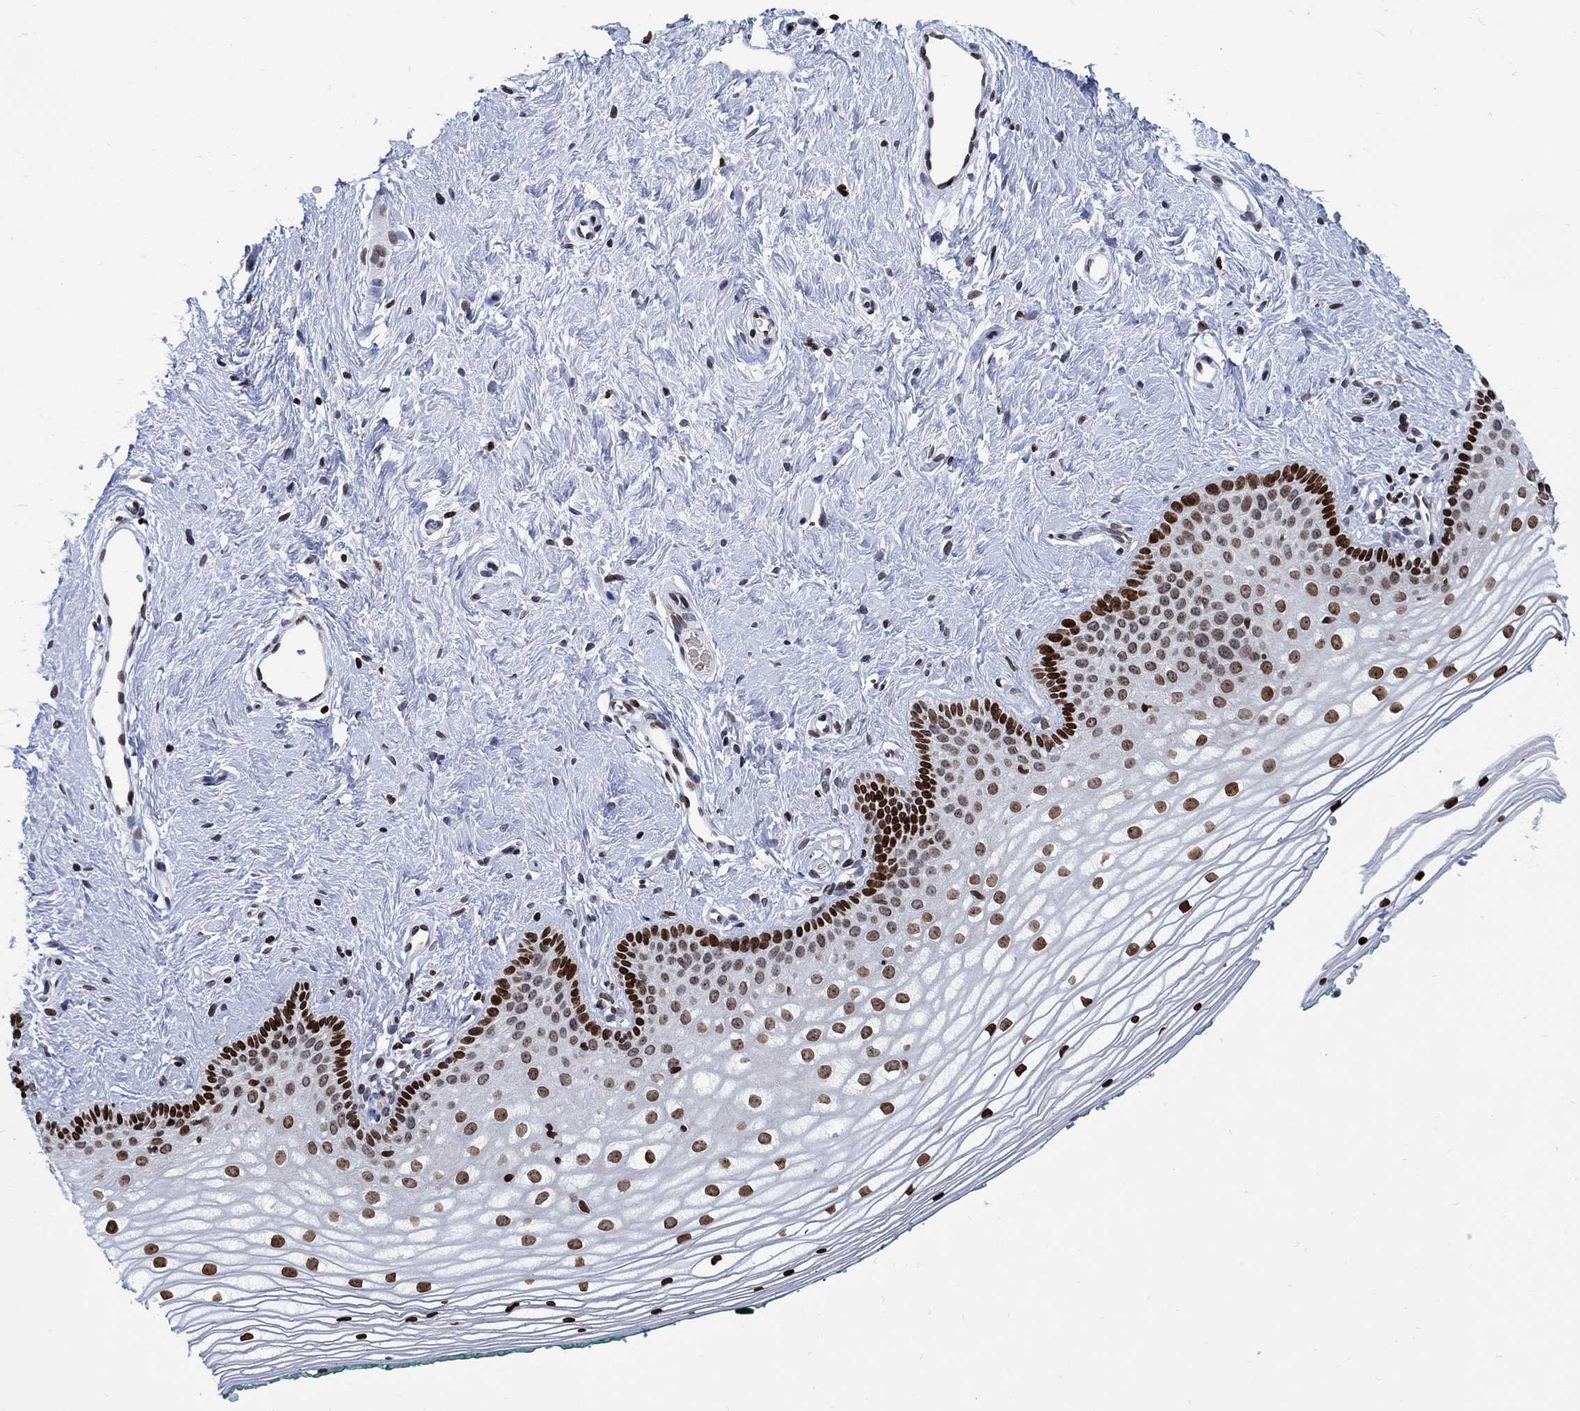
{"staining": {"intensity": "moderate", "quantity": "25%-75%", "location": "nuclear"}, "tissue": "vagina", "cell_type": "Squamous epithelial cells", "image_type": "normal", "snomed": [{"axis": "morphology", "description": "Normal tissue, NOS"}, {"axis": "topography", "description": "Vagina"}], "caption": "IHC micrograph of benign vagina: human vagina stained using immunohistochemistry (IHC) exhibits medium levels of moderate protein expression localized specifically in the nuclear of squamous epithelial cells, appearing as a nuclear brown color.", "gene": "HMGA1", "patient": {"sex": "female", "age": 36}}